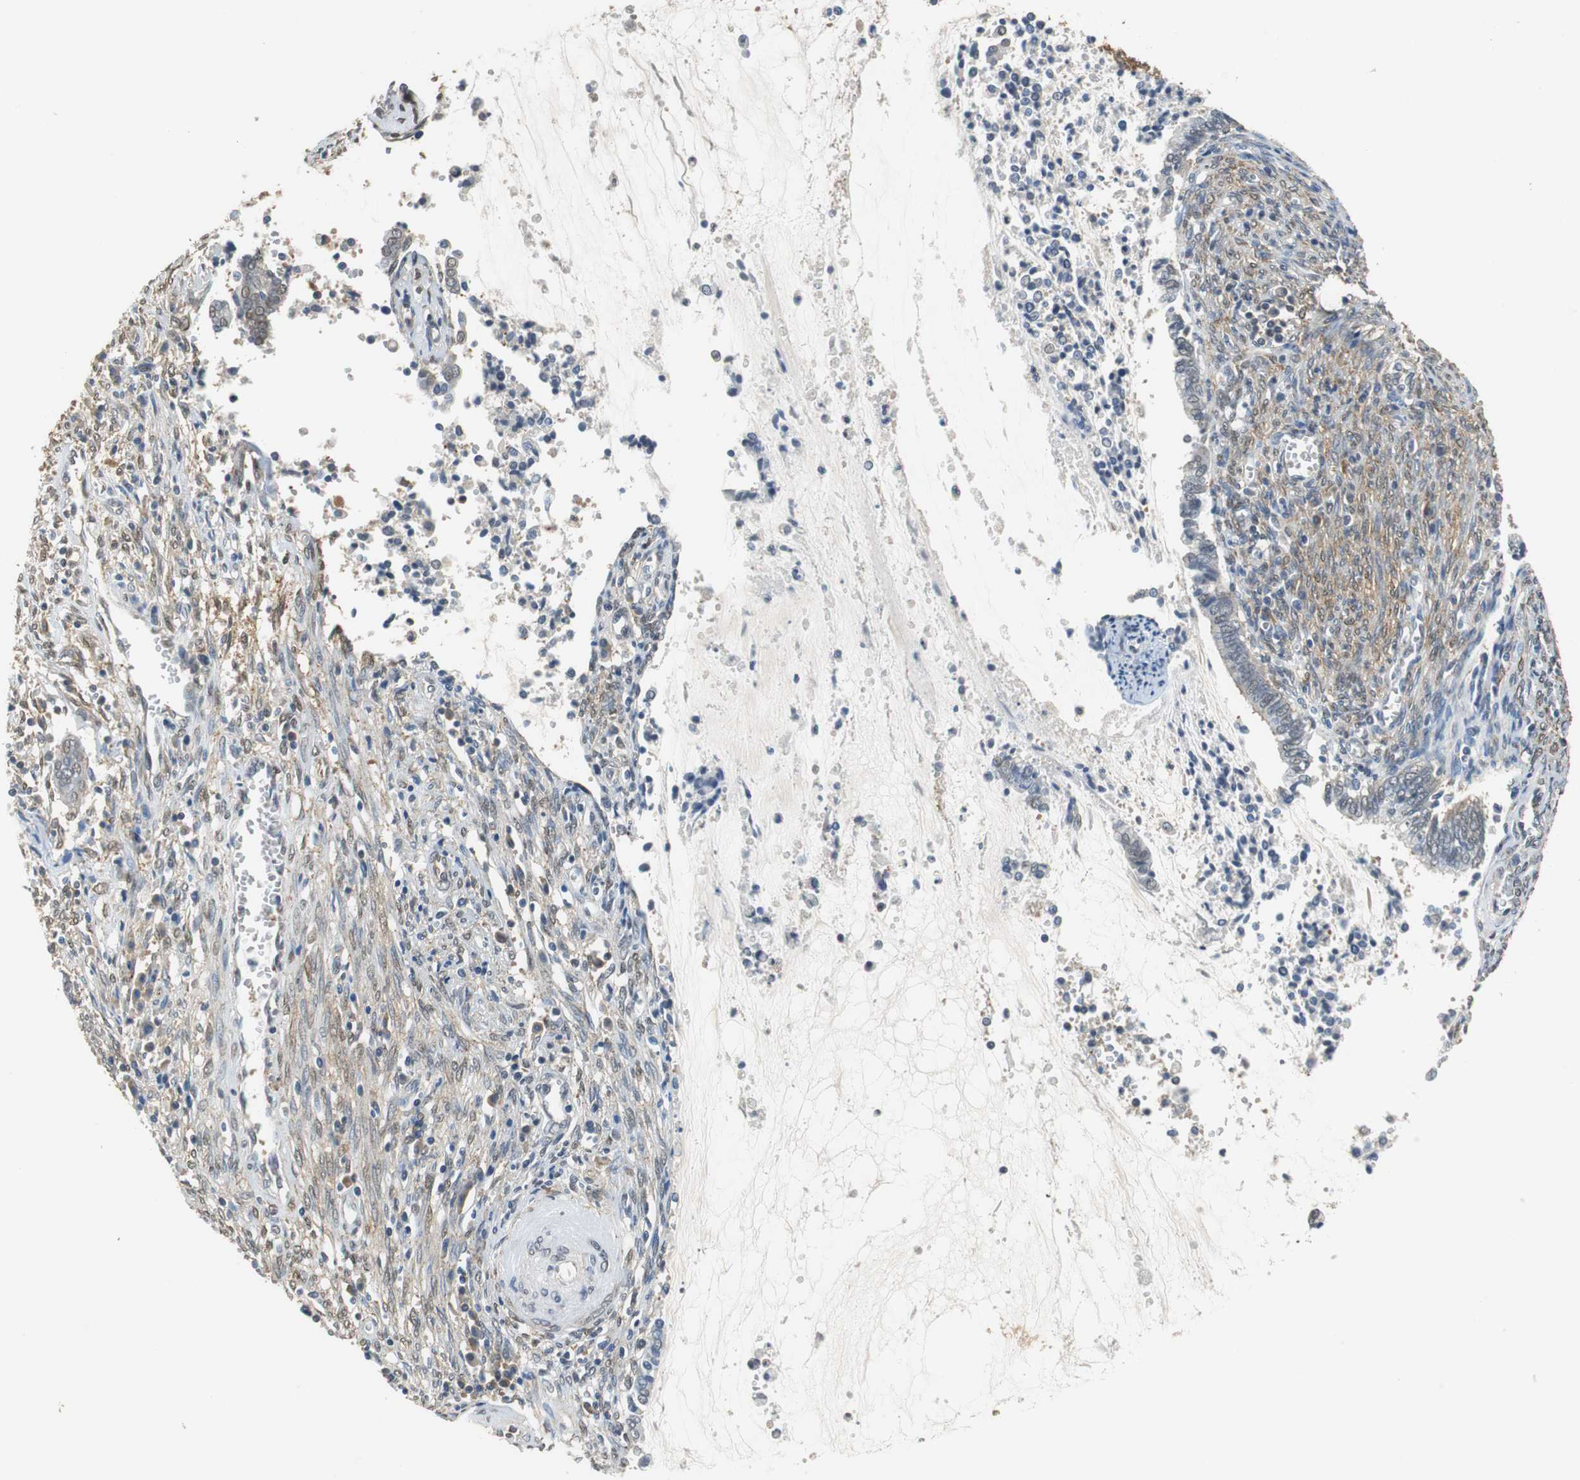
{"staining": {"intensity": "moderate", "quantity": ">75%", "location": "cytoplasmic/membranous"}, "tissue": "cervical cancer", "cell_type": "Tumor cells", "image_type": "cancer", "snomed": [{"axis": "morphology", "description": "Adenocarcinoma, NOS"}, {"axis": "topography", "description": "Cervix"}], "caption": "IHC of cervical adenocarcinoma displays medium levels of moderate cytoplasmic/membranous expression in about >75% of tumor cells.", "gene": "UBQLN2", "patient": {"sex": "female", "age": 44}}